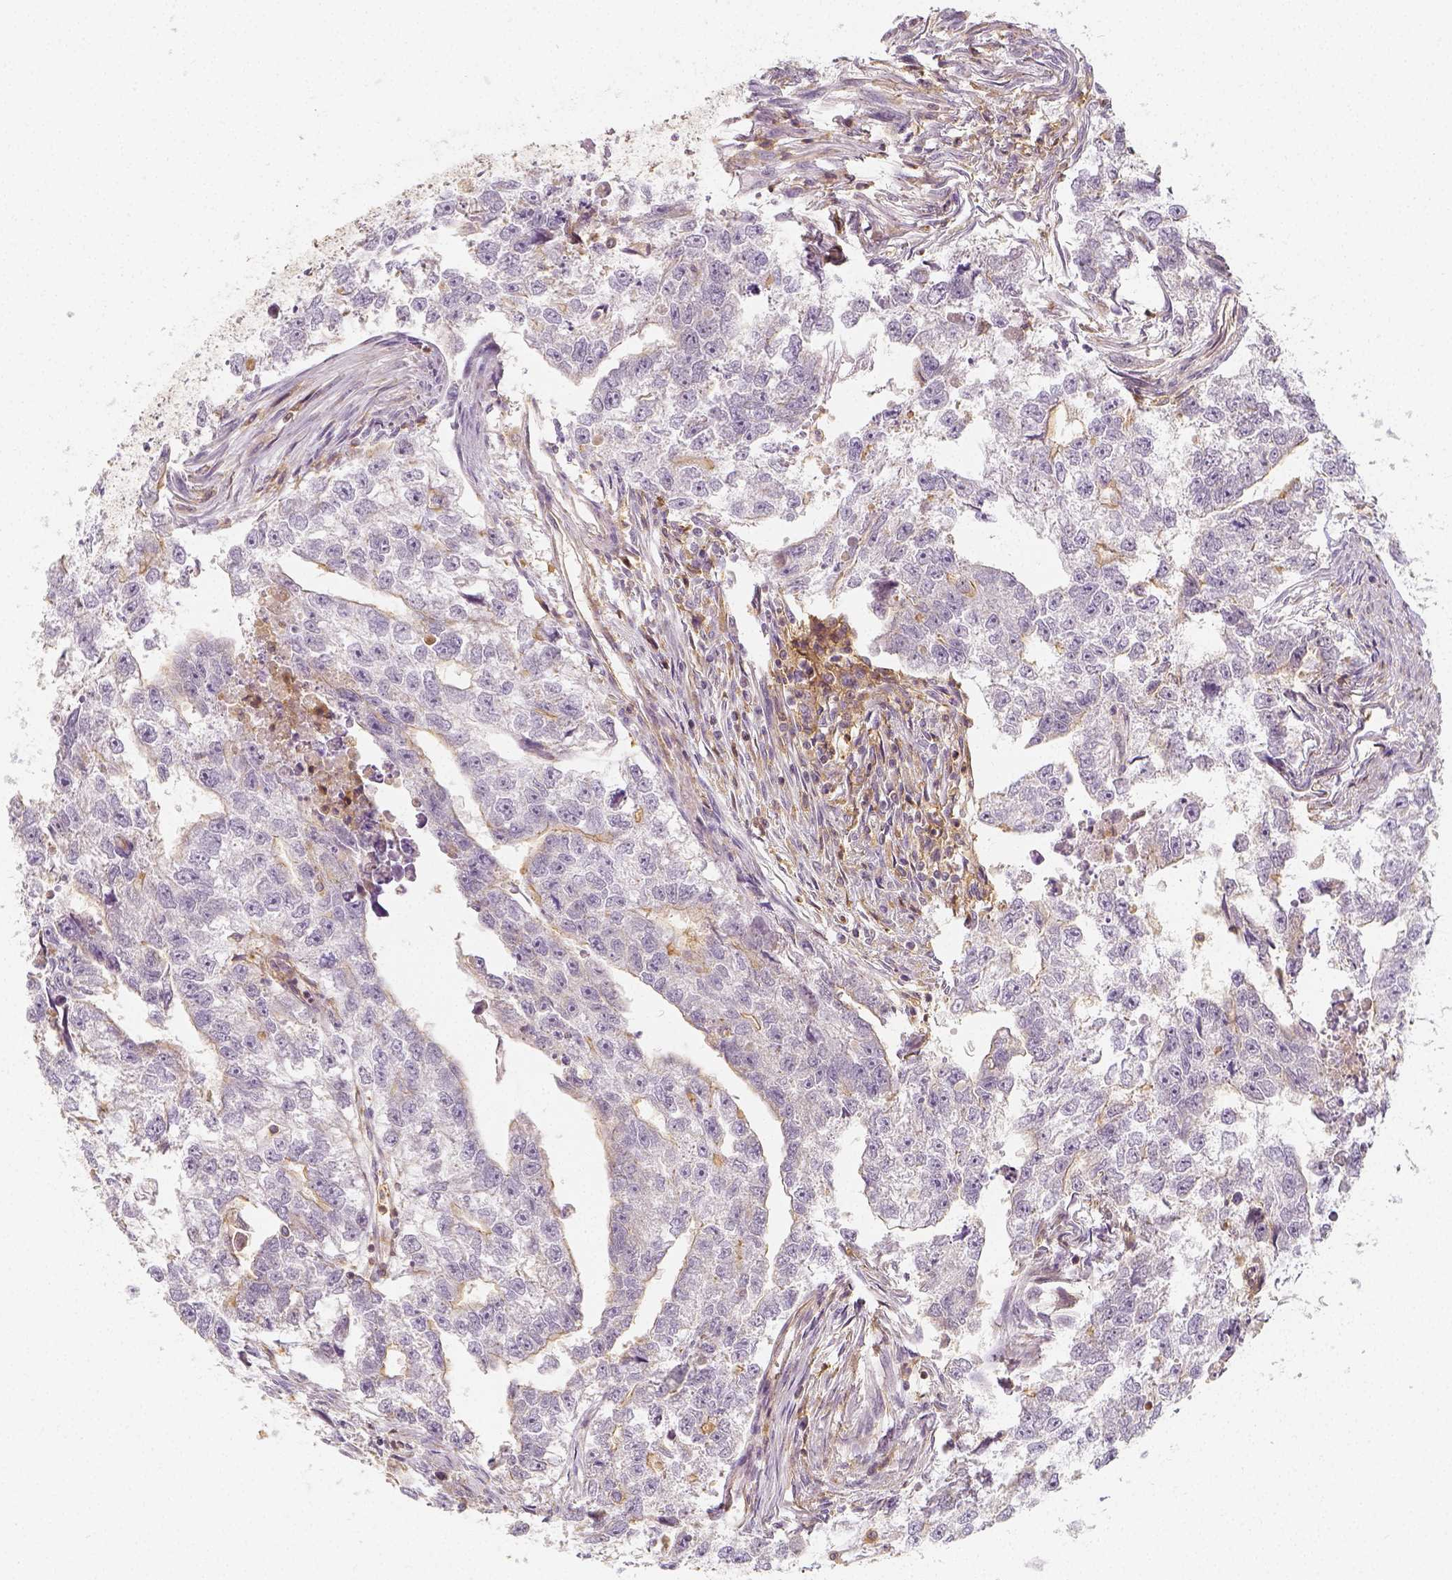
{"staining": {"intensity": "negative", "quantity": "none", "location": "none"}, "tissue": "testis cancer", "cell_type": "Tumor cells", "image_type": "cancer", "snomed": [{"axis": "morphology", "description": "Carcinoma, Embryonal, NOS"}, {"axis": "morphology", "description": "Teratoma, malignant, NOS"}, {"axis": "topography", "description": "Testis"}], "caption": "Immunohistochemistry histopathology image of human testis embryonal carcinoma stained for a protein (brown), which displays no staining in tumor cells.", "gene": "PTPRJ", "patient": {"sex": "male", "age": 44}}